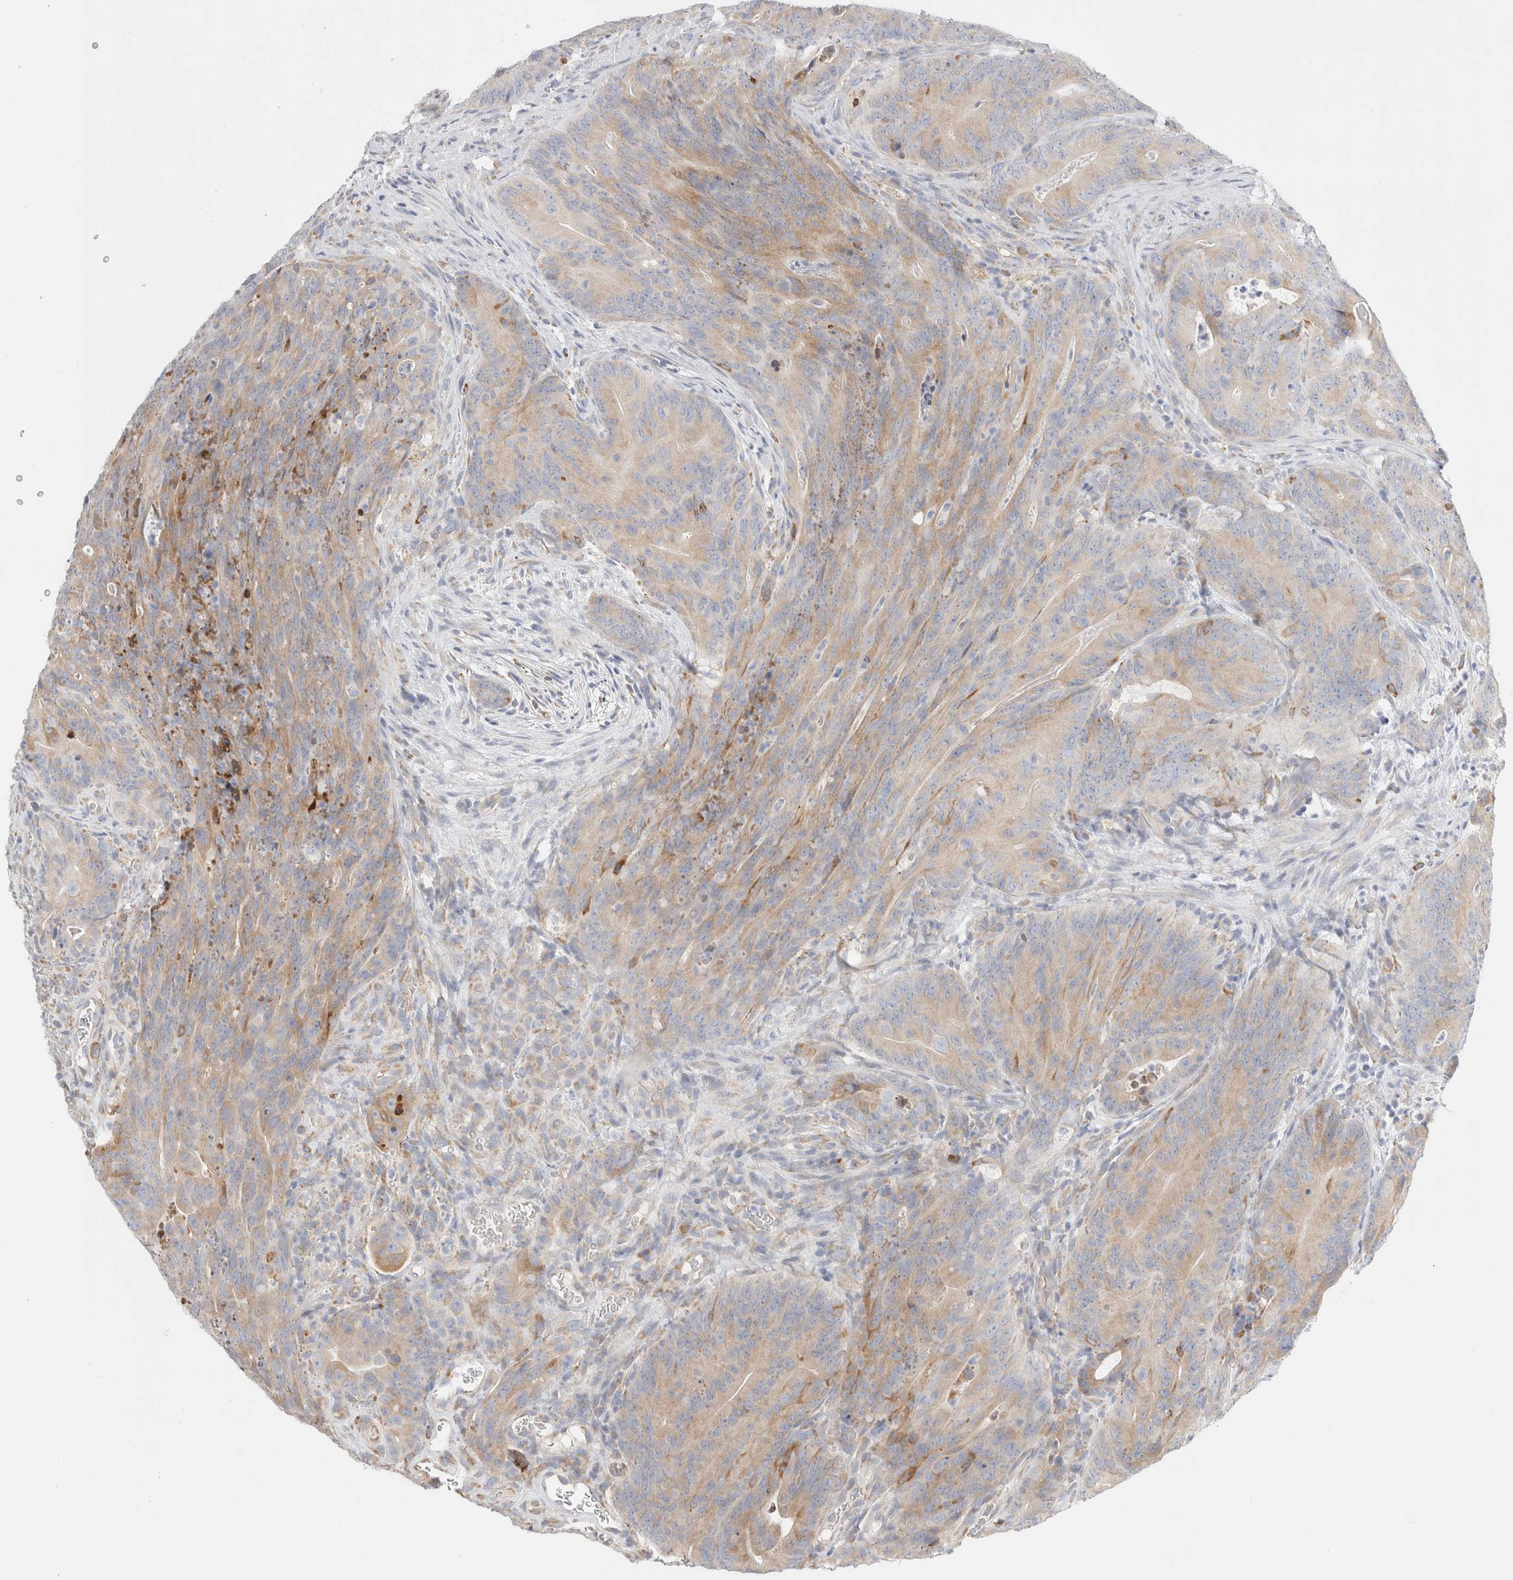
{"staining": {"intensity": "moderate", "quantity": "<25%", "location": "cytoplasmic/membranous"}, "tissue": "colorectal cancer", "cell_type": "Tumor cells", "image_type": "cancer", "snomed": [{"axis": "morphology", "description": "Normal tissue, NOS"}, {"axis": "topography", "description": "Colon"}], "caption": "Immunohistochemistry staining of colorectal cancer, which demonstrates low levels of moderate cytoplasmic/membranous staining in approximately <25% of tumor cells indicating moderate cytoplasmic/membranous protein staining. The staining was performed using DAB (3,3'-diaminobenzidine) (brown) for protein detection and nuclei were counterstained in hematoxylin (blue).", "gene": "CSK", "patient": {"sex": "female", "age": 82}}